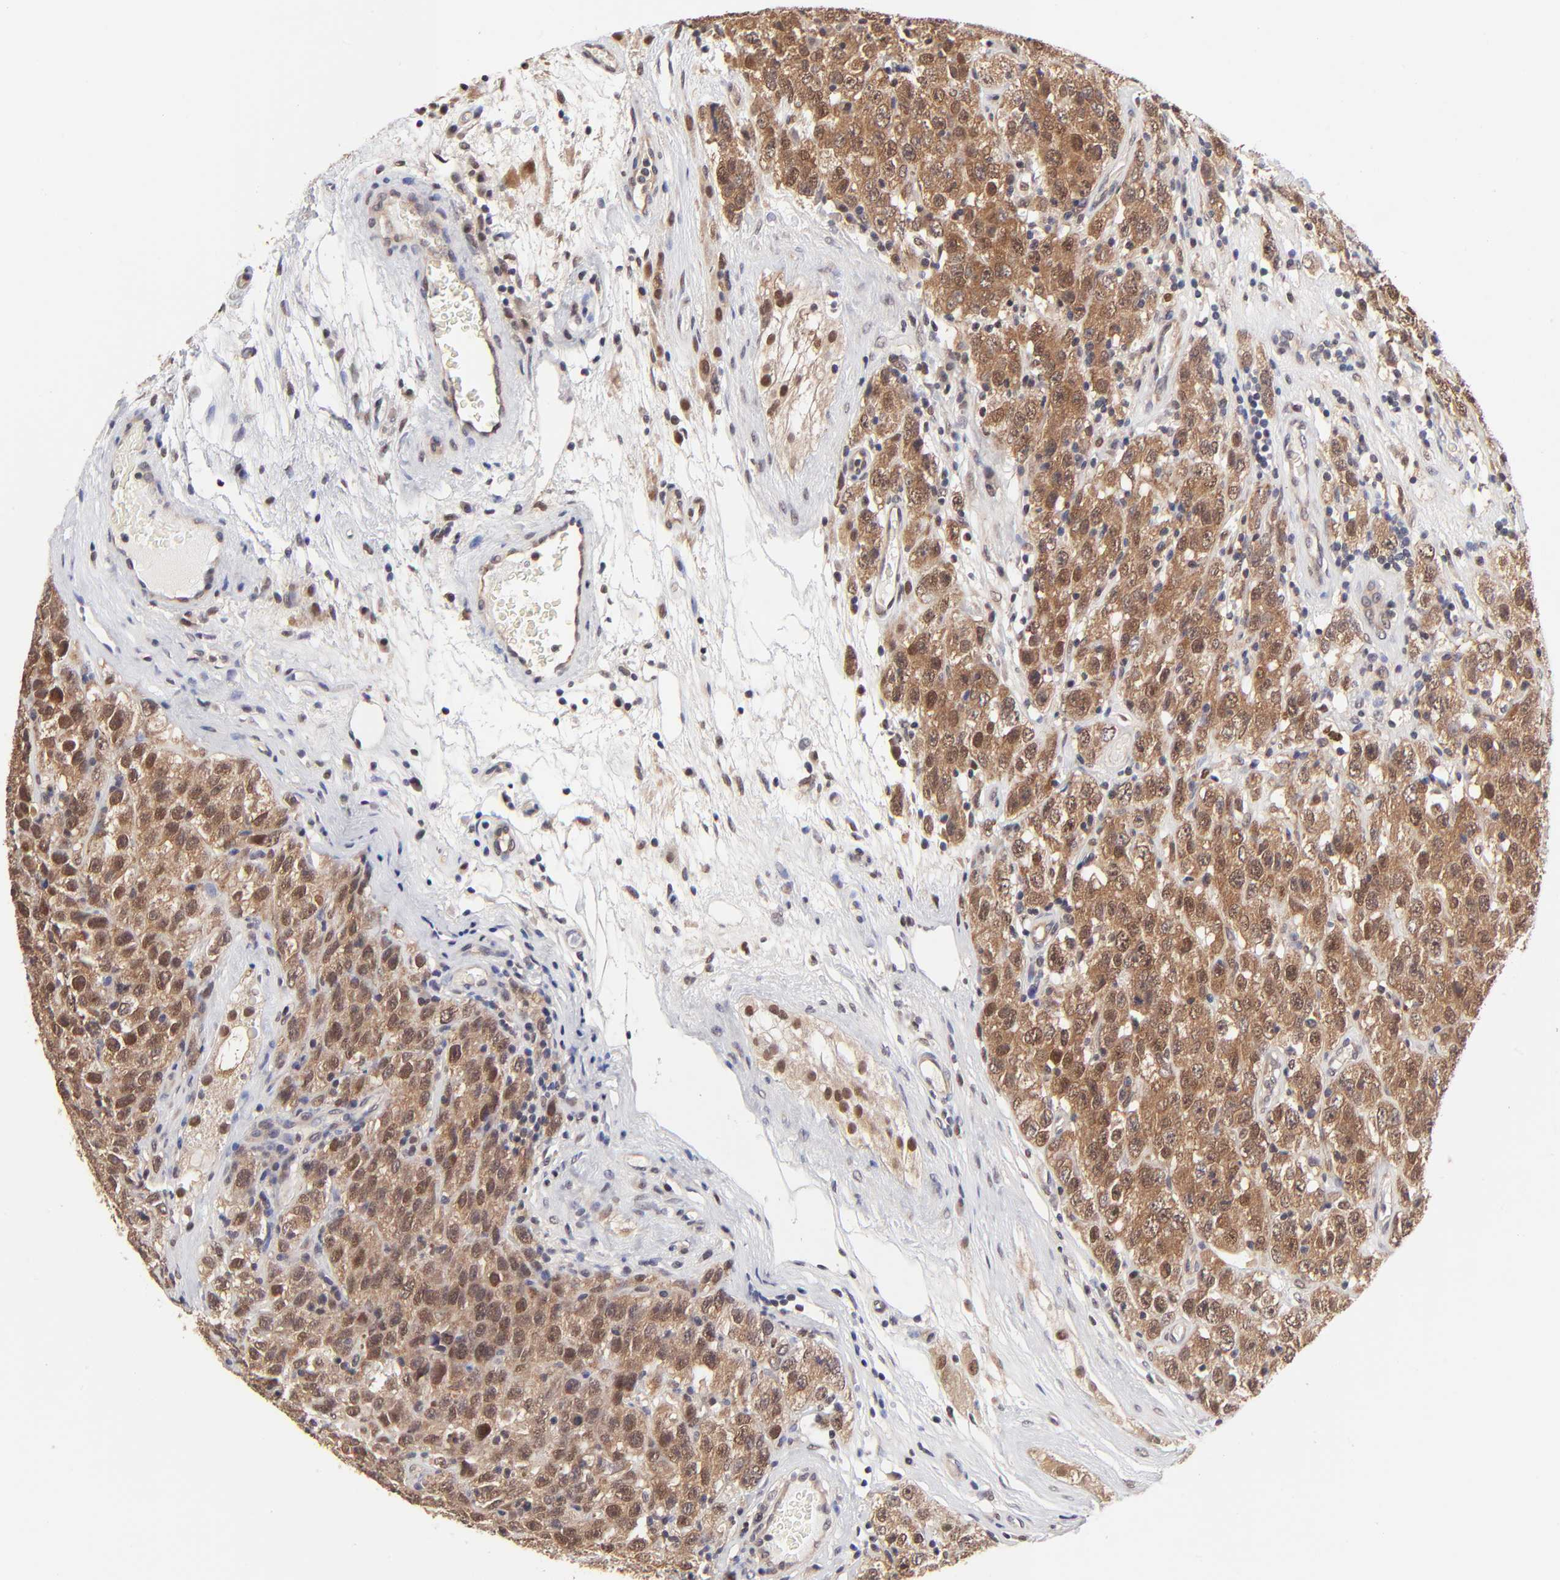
{"staining": {"intensity": "moderate", "quantity": ">75%", "location": "cytoplasmic/membranous"}, "tissue": "testis cancer", "cell_type": "Tumor cells", "image_type": "cancer", "snomed": [{"axis": "morphology", "description": "Seminoma, NOS"}, {"axis": "topography", "description": "Testis"}], "caption": "A medium amount of moderate cytoplasmic/membranous staining is identified in approximately >75% of tumor cells in testis cancer tissue. Nuclei are stained in blue.", "gene": "PSMC4", "patient": {"sex": "male", "age": 52}}